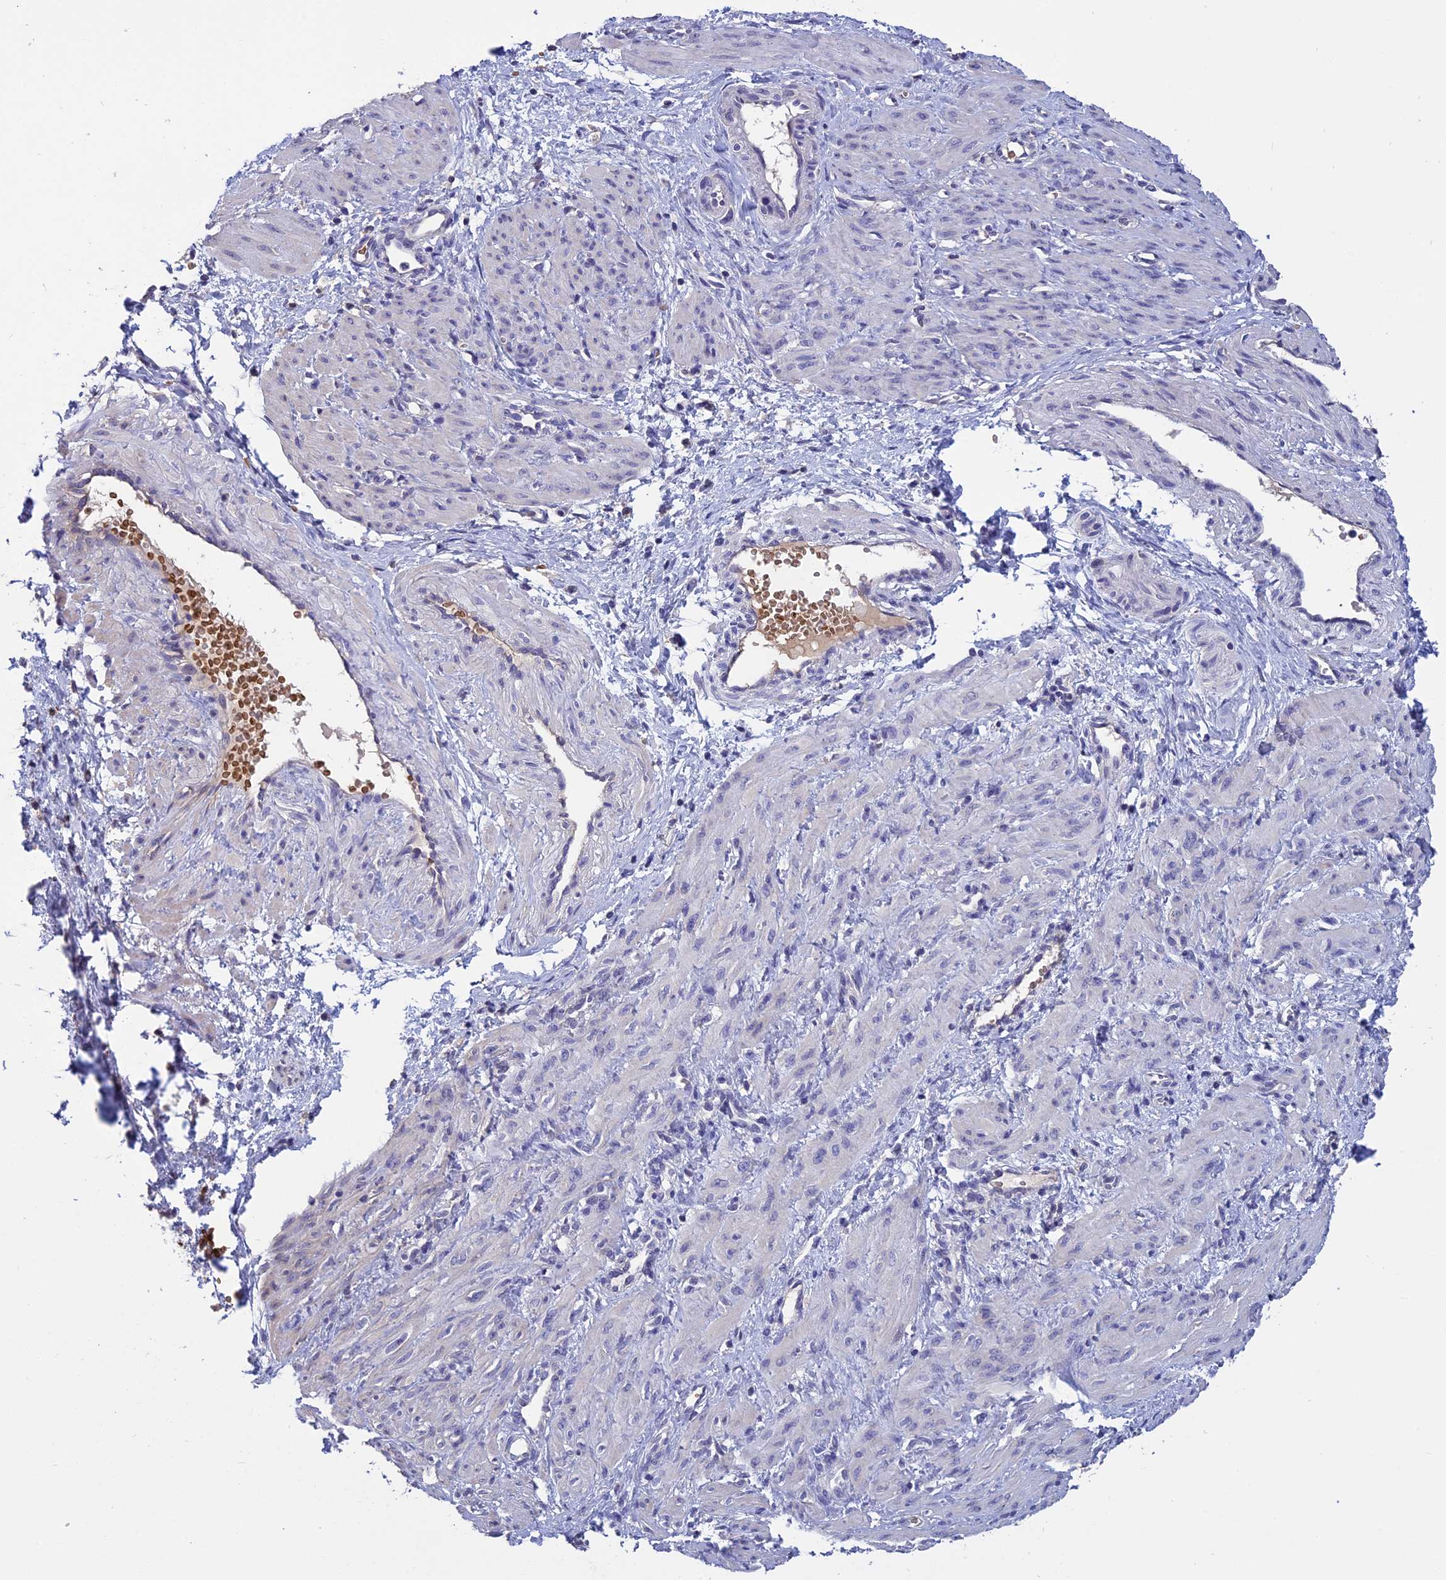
{"staining": {"intensity": "negative", "quantity": "none", "location": "none"}, "tissue": "smooth muscle", "cell_type": "Smooth muscle cells", "image_type": "normal", "snomed": [{"axis": "morphology", "description": "Normal tissue, NOS"}, {"axis": "topography", "description": "Endometrium"}], "caption": "The photomicrograph demonstrates no significant expression in smooth muscle cells of smooth muscle. (Stains: DAB (3,3'-diaminobenzidine) immunohistochemistry (IHC) with hematoxylin counter stain, Microscopy: brightfield microscopy at high magnification).", "gene": "KNOP1", "patient": {"sex": "female", "age": 33}}